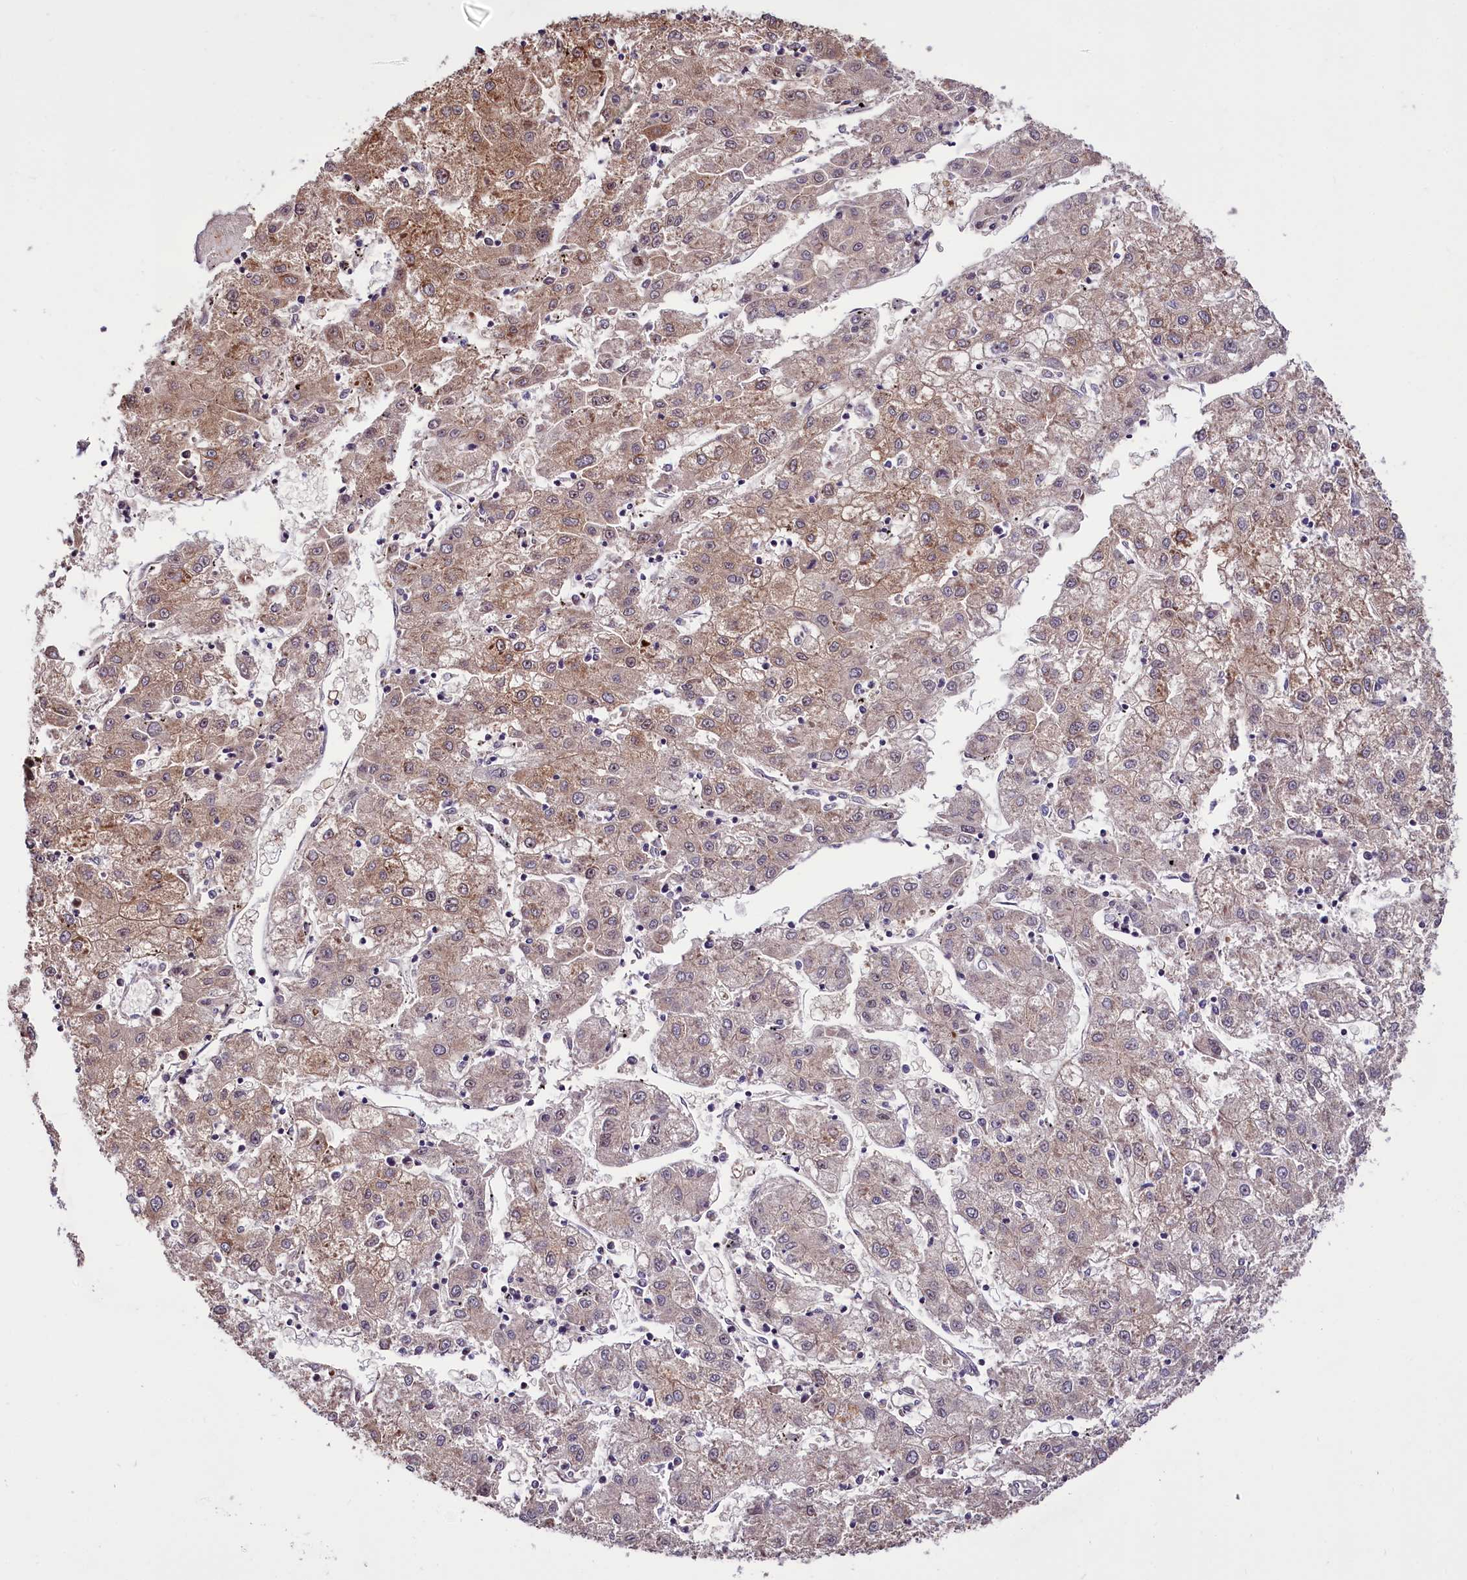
{"staining": {"intensity": "weak", "quantity": ">75%", "location": "cytoplasmic/membranous"}, "tissue": "liver cancer", "cell_type": "Tumor cells", "image_type": "cancer", "snomed": [{"axis": "morphology", "description": "Carcinoma, Hepatocellular, NOS"}, {"axis": "topography", "description": "Liver"}], "caption": "Hepatocellular carcinoma (liver) was stained to show a protein in brown. There is low levels of weak cytoplasmic/membranous positivity in about >75% of tumor cells. The protein of interest is stained brown, and the nuclei are stained in blue (DAB IHC with brightfield microscopy, high magnification).", "gene": "PDZRN3", "patient": {"sex": "male", "age": 72}}